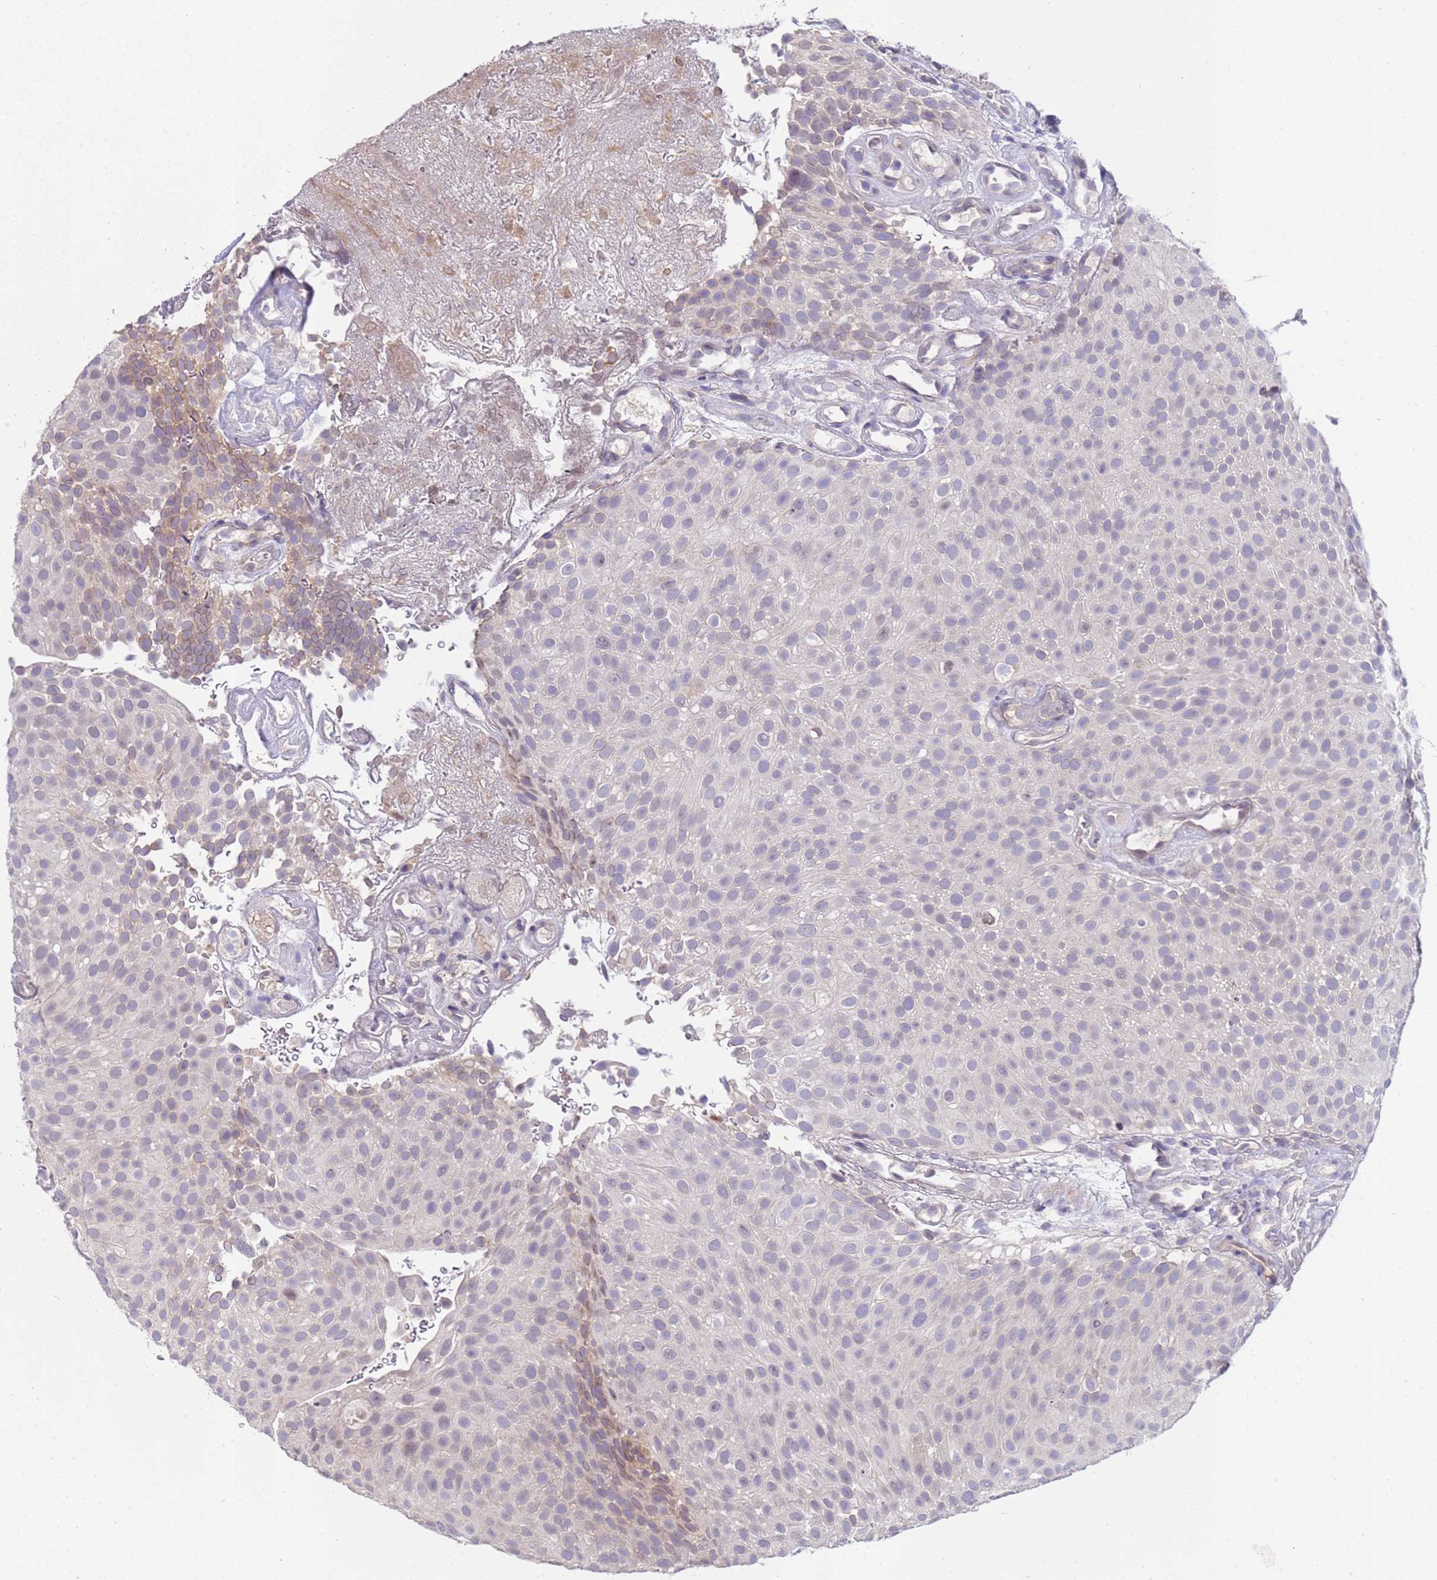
{"staining": {"intensity": "weak", "quantity": "<25%", "location": "cytoplasmic/membranous"}, "tissue": "urothelial cancer", "cell_type": "Tumor cells", "image_type": "cancer", "snomed": [{"axis": "morphology", "description": "Urothelial carcinoma, Low grade"}, {"axis": "topography", "description": "Urinary bladder"}], "caption": "An IHC micrograph of urothelial carcinoma (low-grade) is shown. There is no staining in tumor cells of urothelial carcinoma (low-grade). (Brightfield microscopy of DAB immunohistochemistry (IHC) at high magnification).", "gene": "TRMT10A", "patient": {"sex": "male", "age": 78}}